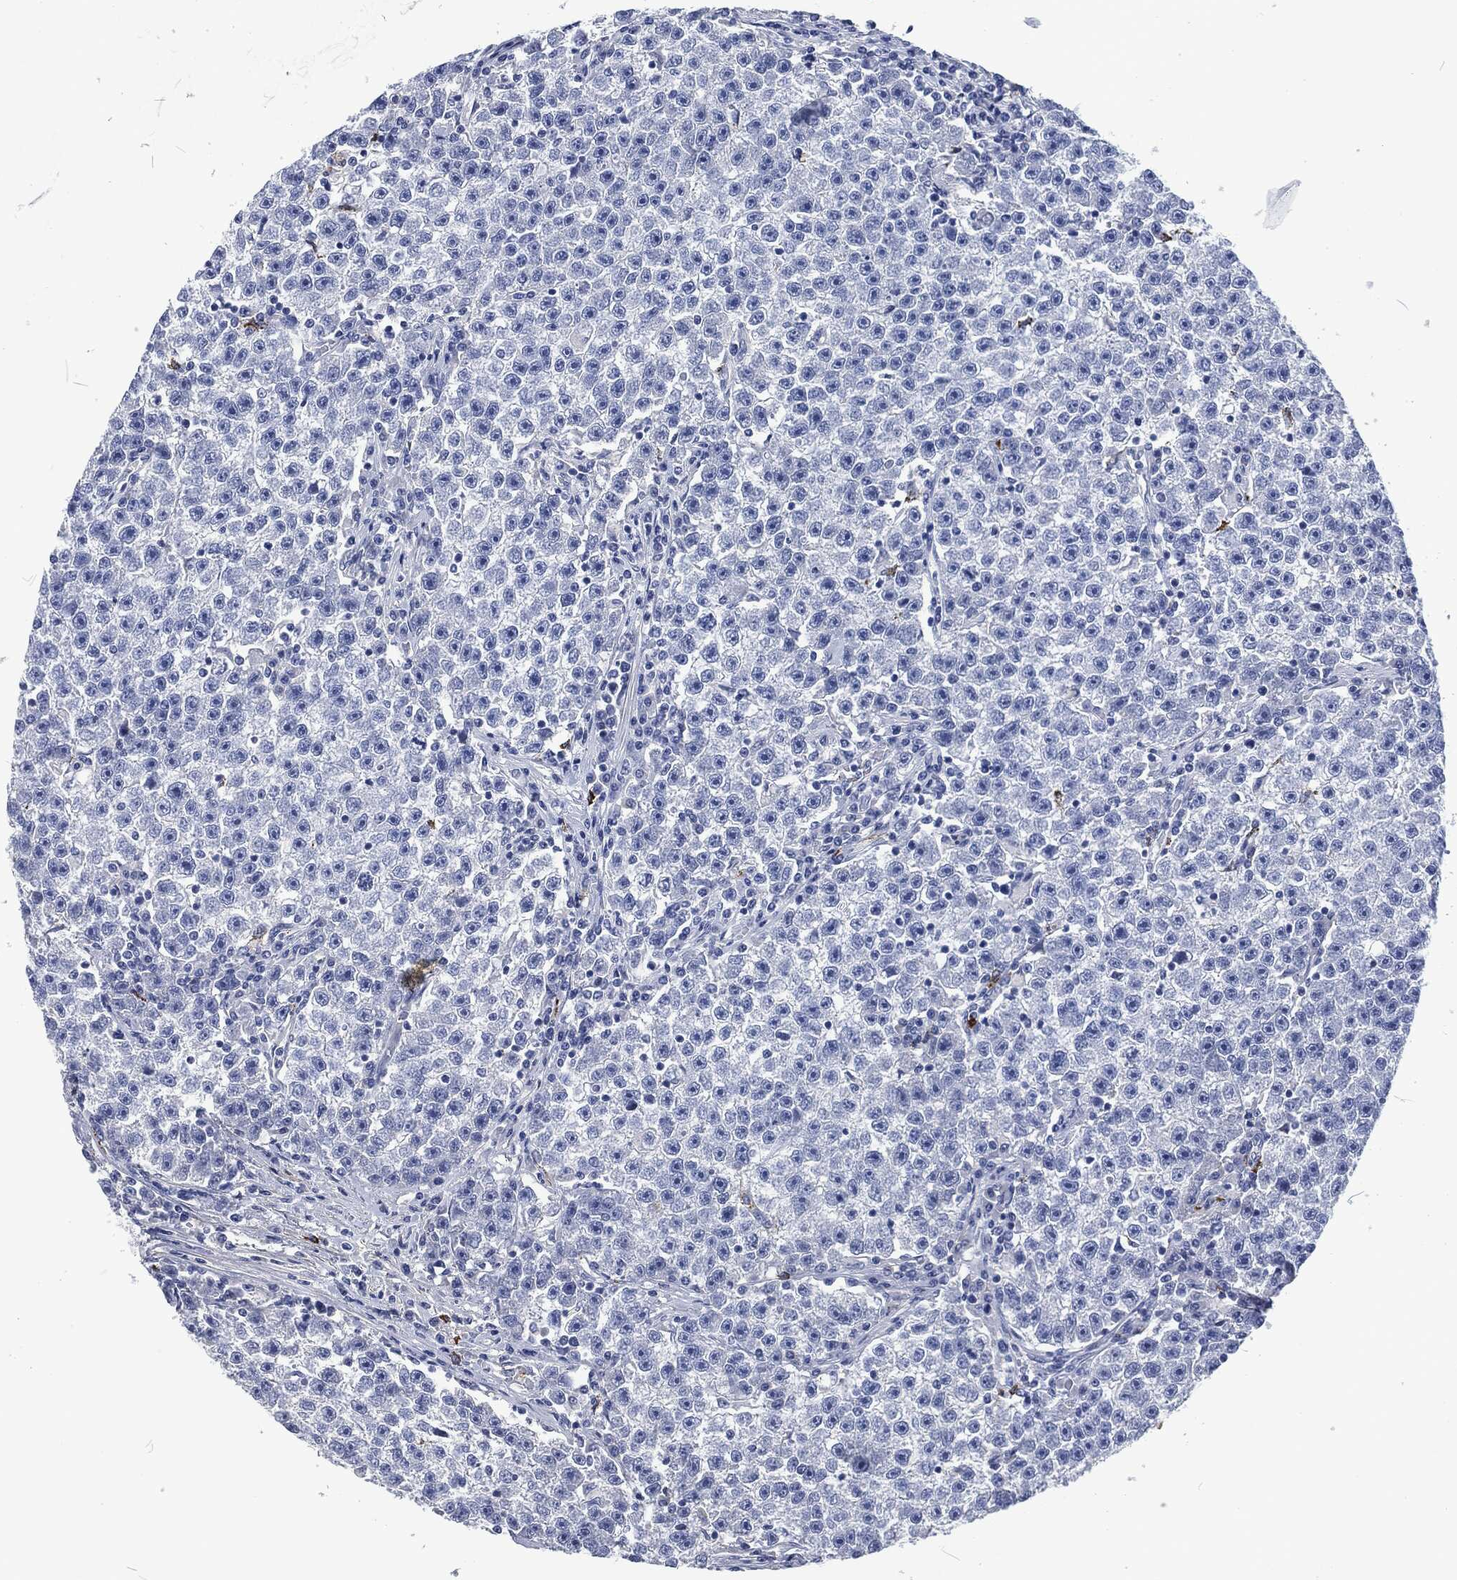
{"staining": {"intensity": "negative", "quantity": "none", "location": "none"}, "tissue": "testis cancer", "cell_type": "Tumor cells", "image_type": "cancer", "snomed": [{"axis": "morphology", "description": "Seminoma, NOS"}, {"axis": "topography", "description": "Testis"}], "caption": "Testis cancer stained for a protein using immunohistochemistry (IHC) exhibits no positivity tumor cells.", "gene": "MPO", "patient": {"sex": "male", "age": 22}}